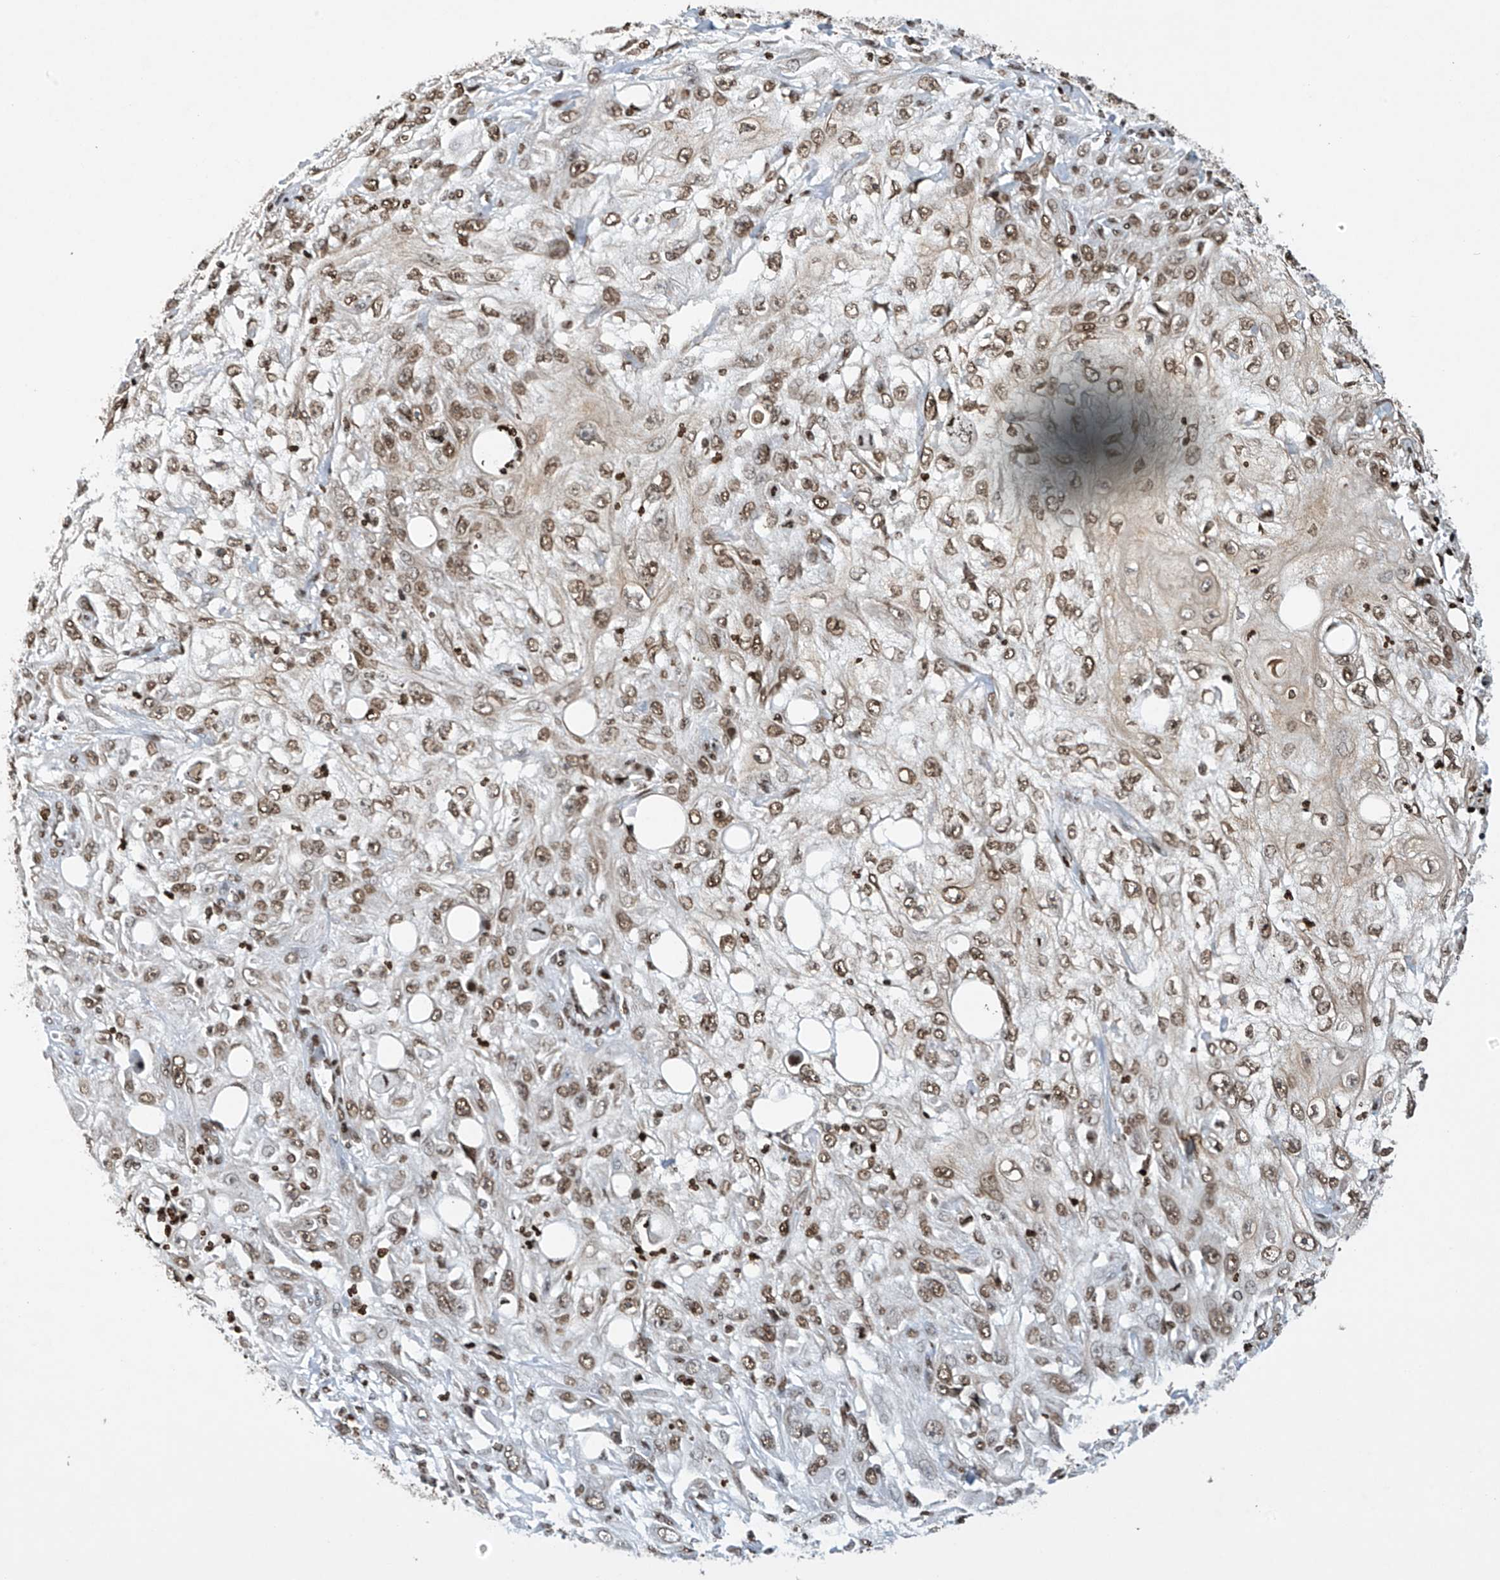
{"staining": {"intensity": "moderate", "quantity": ">75%", "location": "nuclear"}, "tissue": "skin cancer", "cell_type": "Tumor cells", "image_type": "cancer", "snomed": [{"axis": "morphology", "description": "Squamous cell carcinoma, NOS"}, {"axis": "topography", "description": "Skin"}], "caption": "Immunohistochemical staining of skin cancer displays medium levels of moderate nuclear positivity in about >75% of tumor cells. Using DAB (brown) and hematoxylin (blue) stains, captured at high magnification using brightfield microscopy.", "gene": "H4C16", "patient": {"sex": "male", "age": 75}}